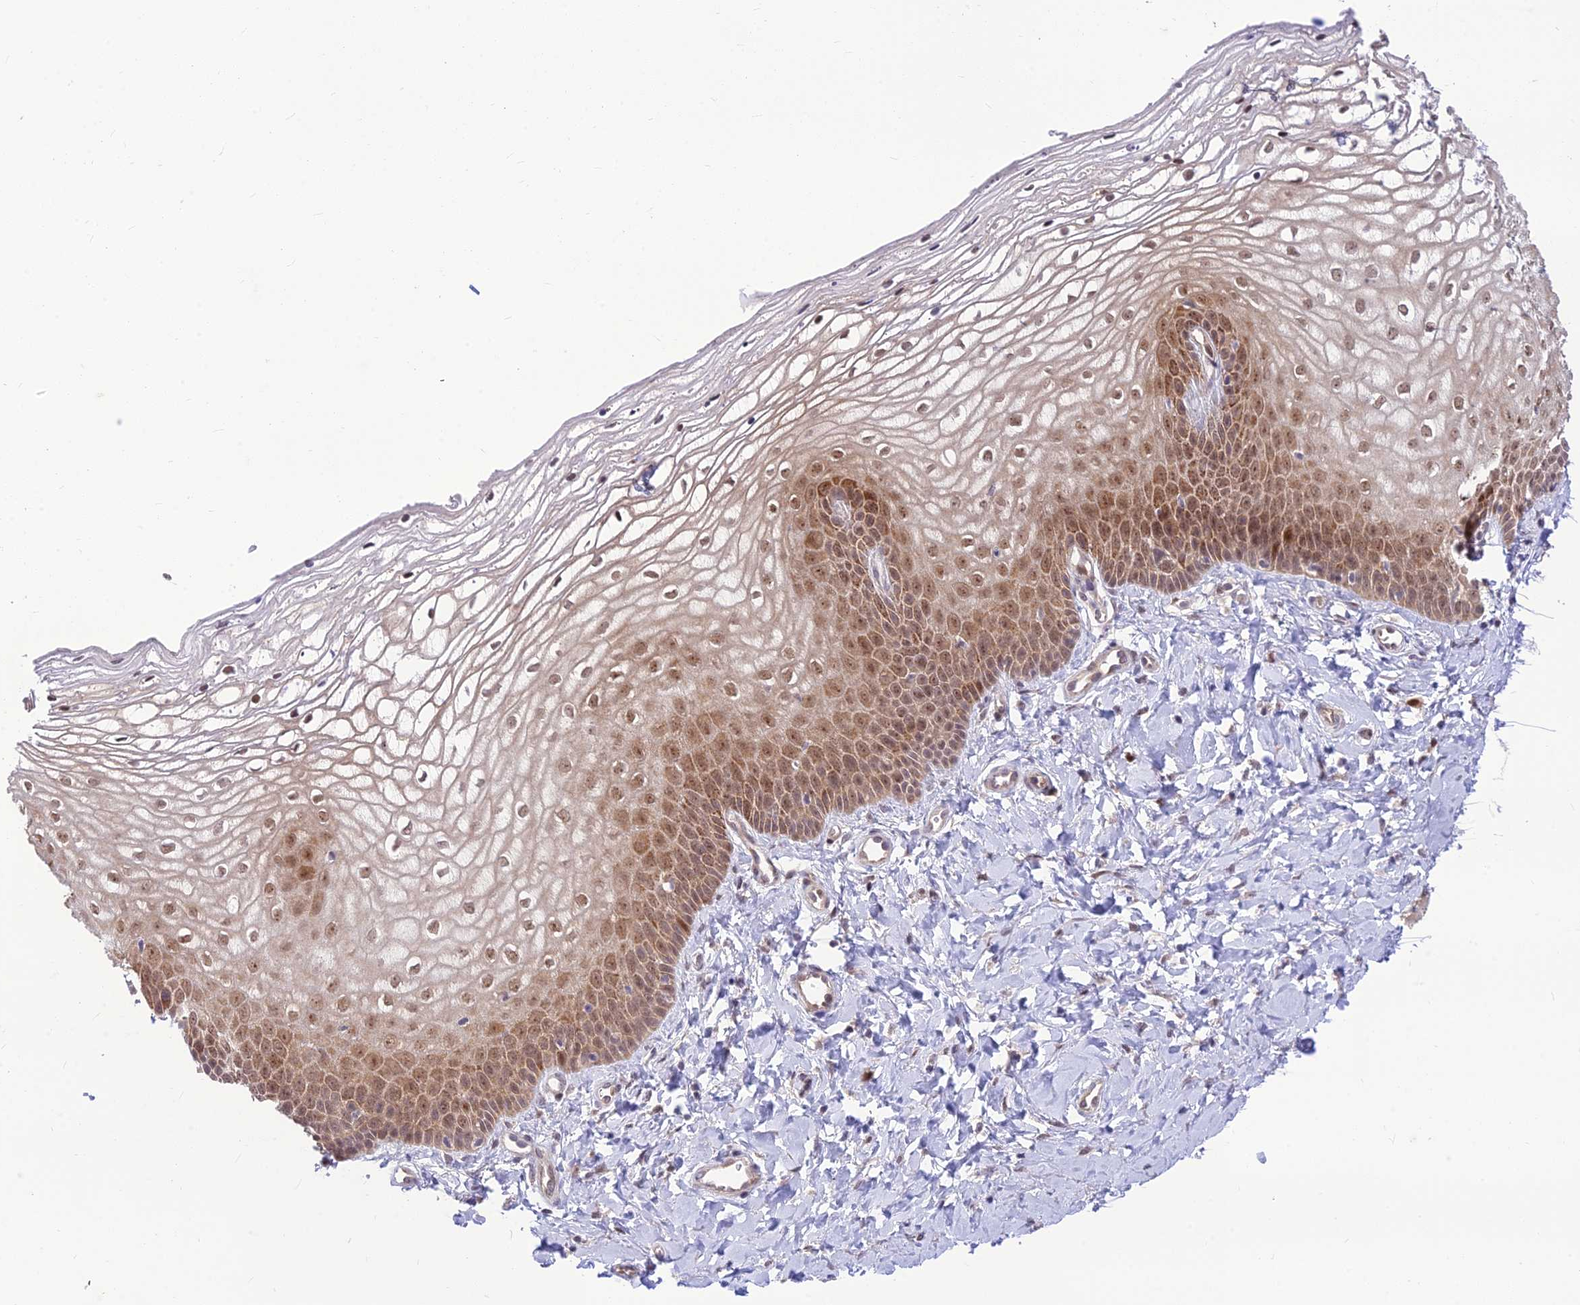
{"staining": {"intensity": "moderate", "quantity": ">75%", "location": "cytoplasmic/membranous,nuclear"}, "tissue": "vagina", "cell_type": "Squamous epithelial cells", "image_type": "normal", "snomed": [{"axis": "morphology", "description": "Normal tissue, NOS"}, {"axis": "topography", "description": "Vagina"}], "caption": "The photomicrograph reveals immunohistochemical staining of benign vagina. There is moderate cytoplasmic/membranous,nuclear staining is seen in approximately >75% of squamous epithelial cells. The protein of interest is stained brown, and the nuclei are stained in blue (DAB (3,3'-diaminobenzidine) IHC with brightfield microscopy, high magnification).", "gene": "ASPDH", "patient": {"sex": "female", "age": 68}}